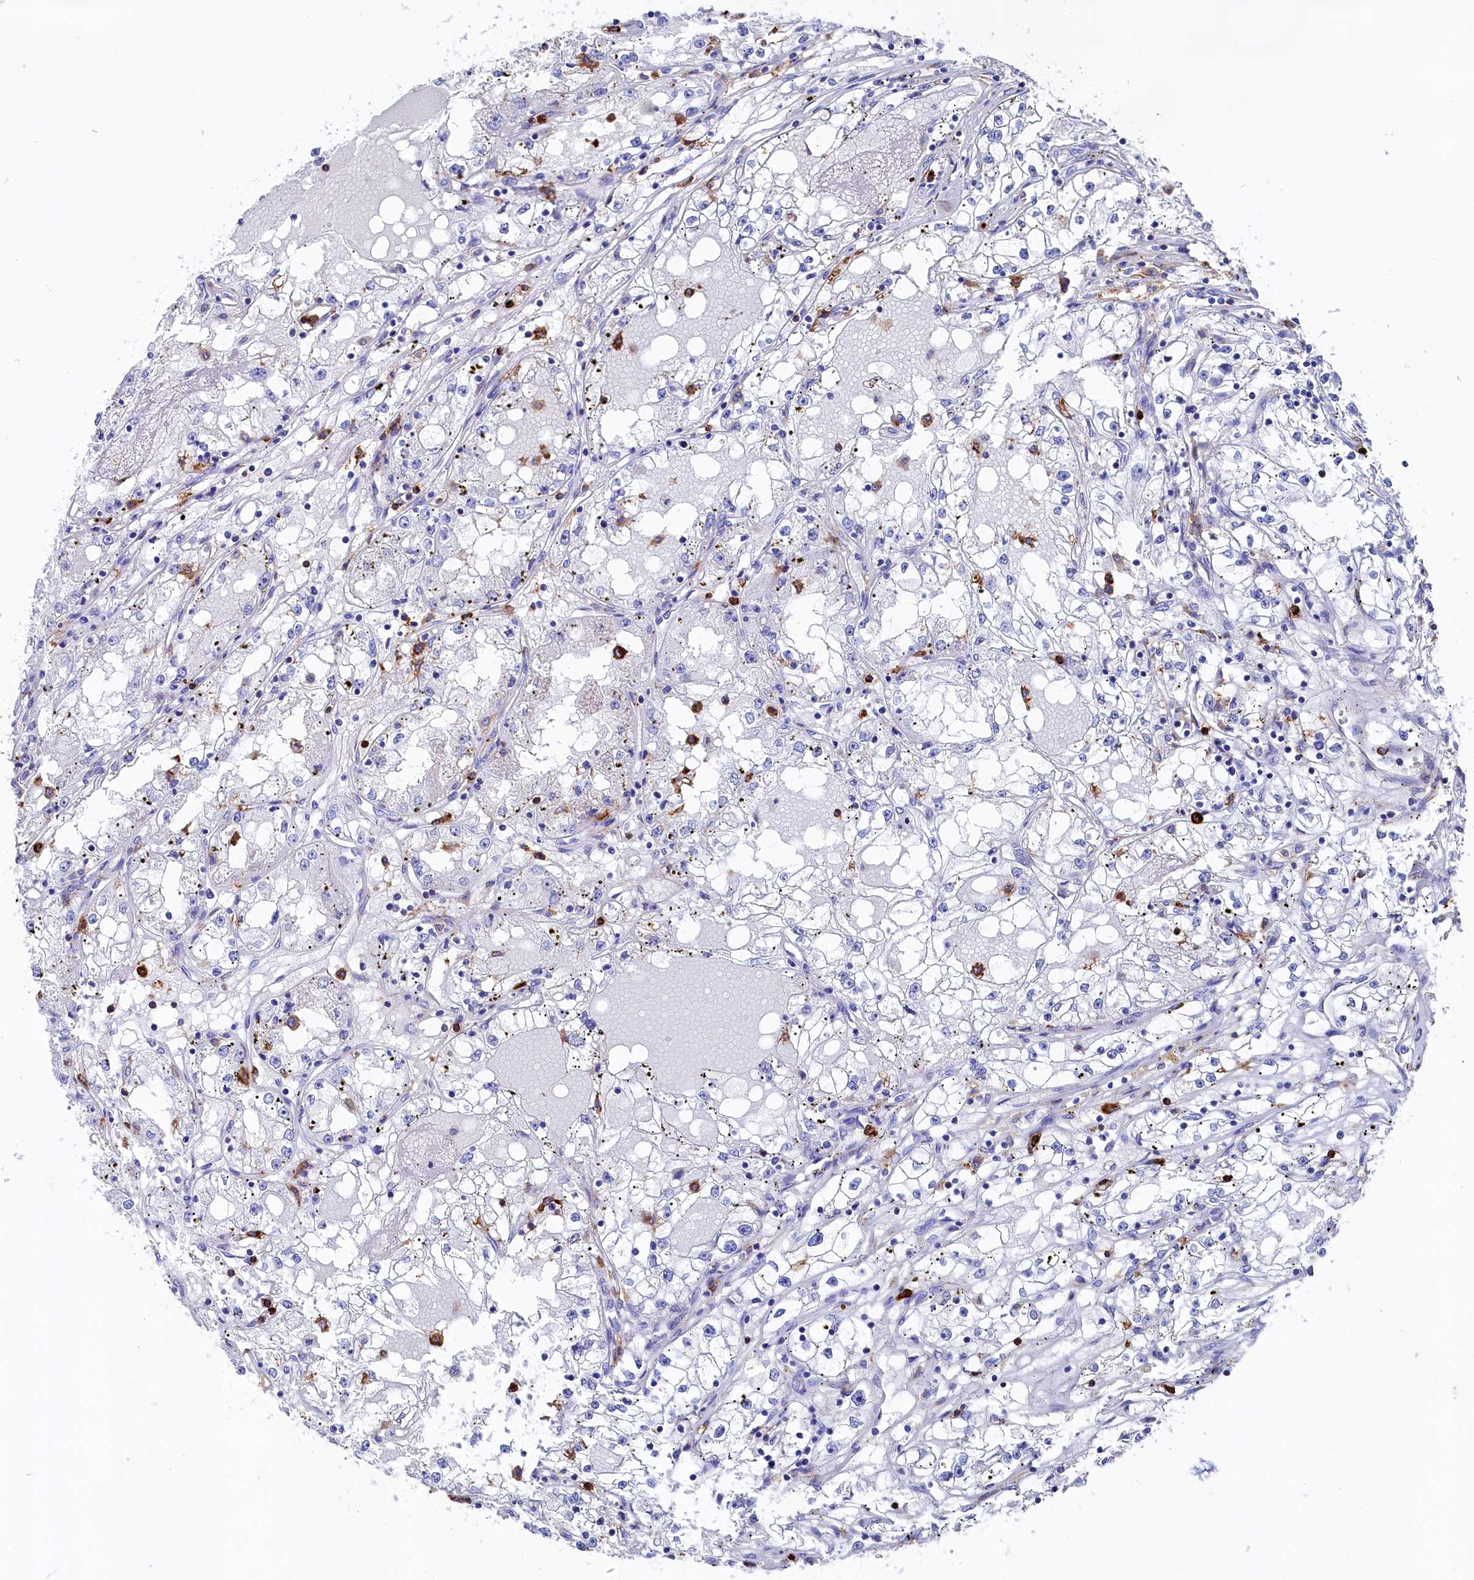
{"staining": {"intensity": "negative", "quantity": "none", "location": "none"}, "tissue": "renal cancer", "cell_type": "Tumor cells", "image_type": "cancer", "snomed": [{"axis": "morphology", "description": "Adenocarcinoma, NOS"}, {"axis": "topography", "description": "Kidney"}], "caption": "Micrograph shows no protein positivity in tumor cells of renal adenocarcinoma tissue.", "gene": "PLAC8", "patient": {"sex": "male", "age": 56}}